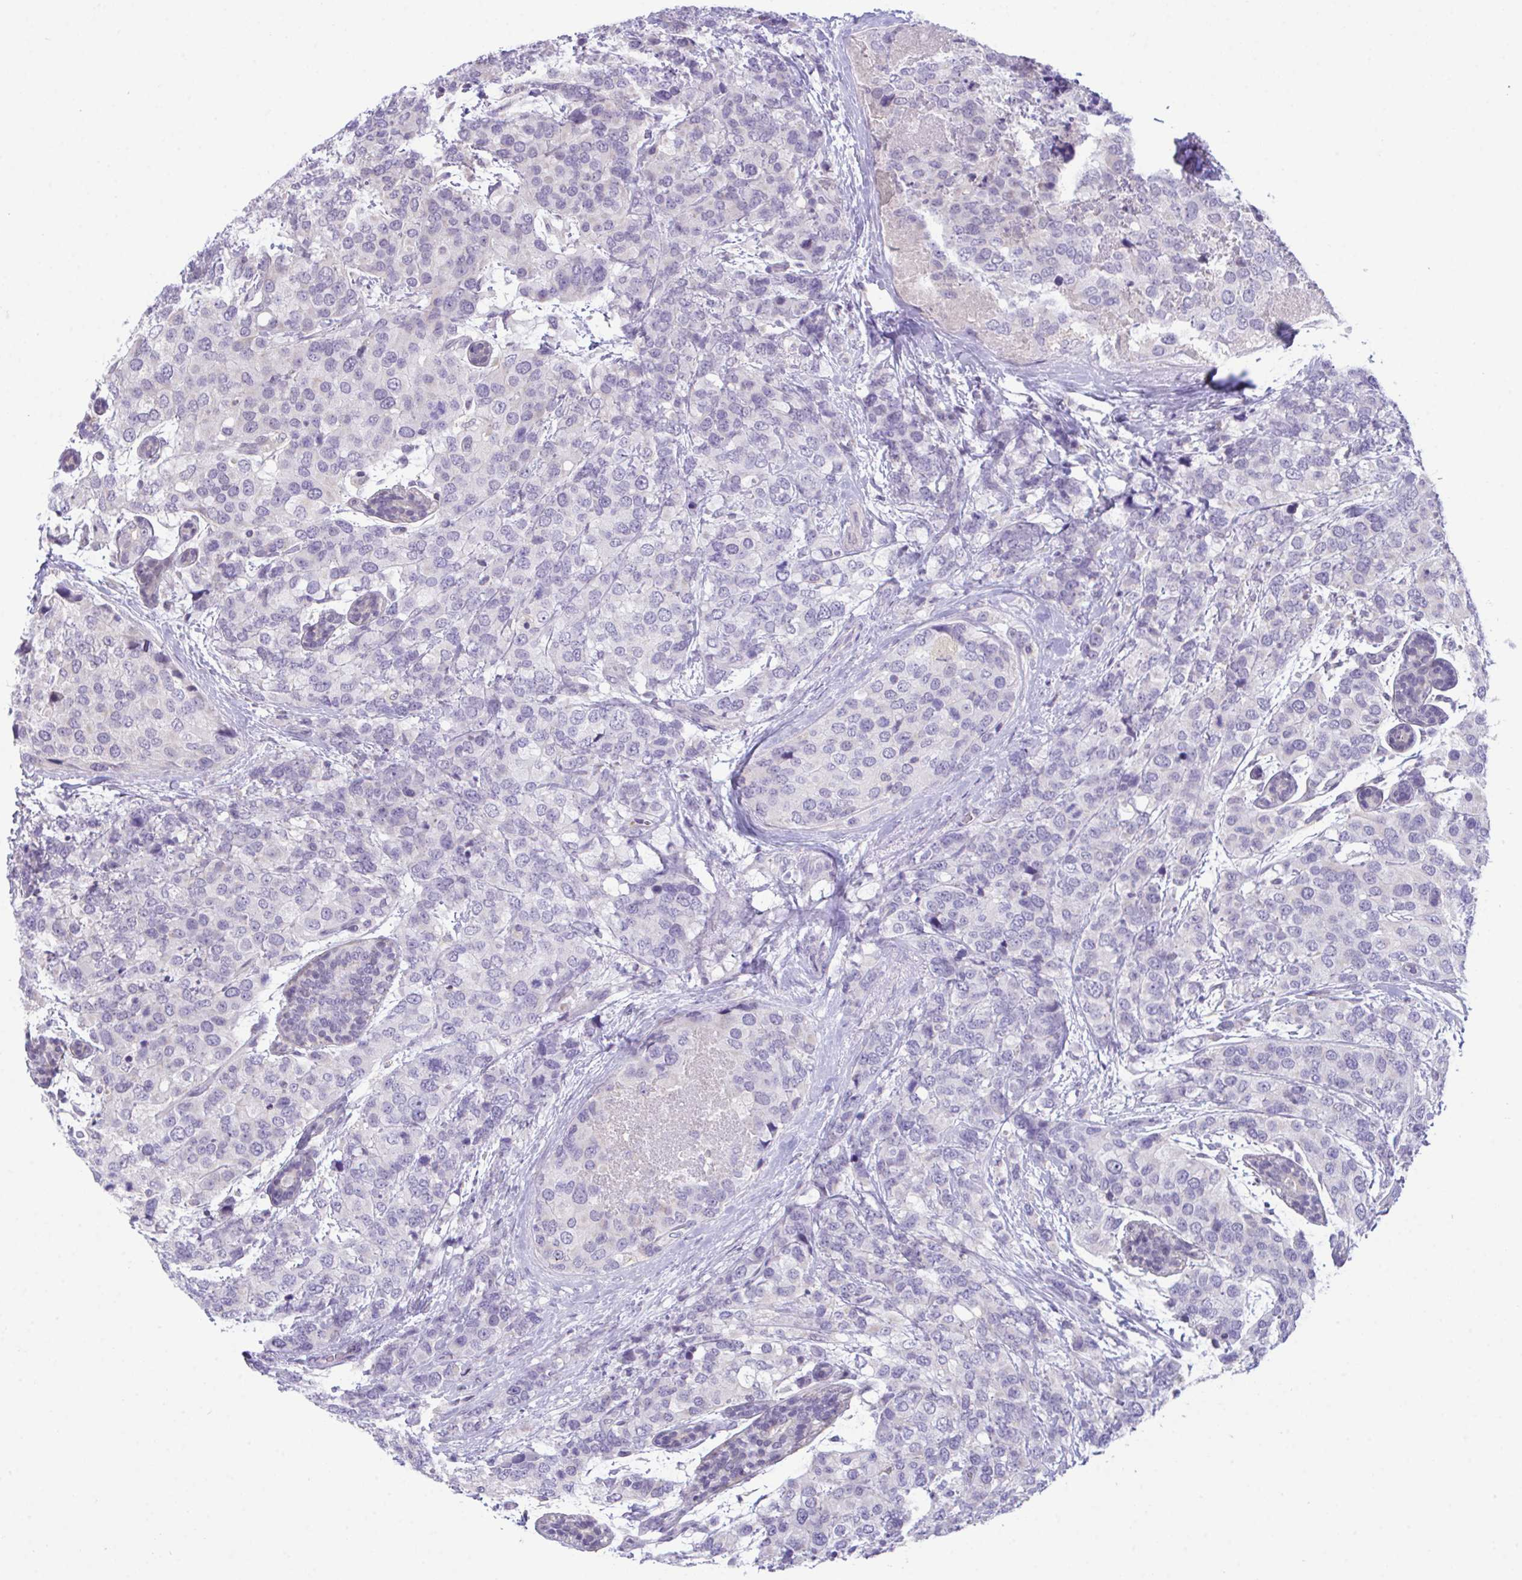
{"staining": {"intensity": "negative", "quantity": "none", "location": "none"}, "tissue": "breast cancer", "cell_type": "Tumor cells", "image_type": "cancer", "snomed": [{"axis": "morphology", "description": "Lobular carcinoma"}, {"axis": "topography", "description": "Breast"}], "caption": "Tumor cells show no significant positivity in breast lobular carcinoma. (Immunohistochemistry, brightfield microscopy, high magnification).", "gene": "ATP6V0D2", "patient": {"sex": "female", "age": 59}}